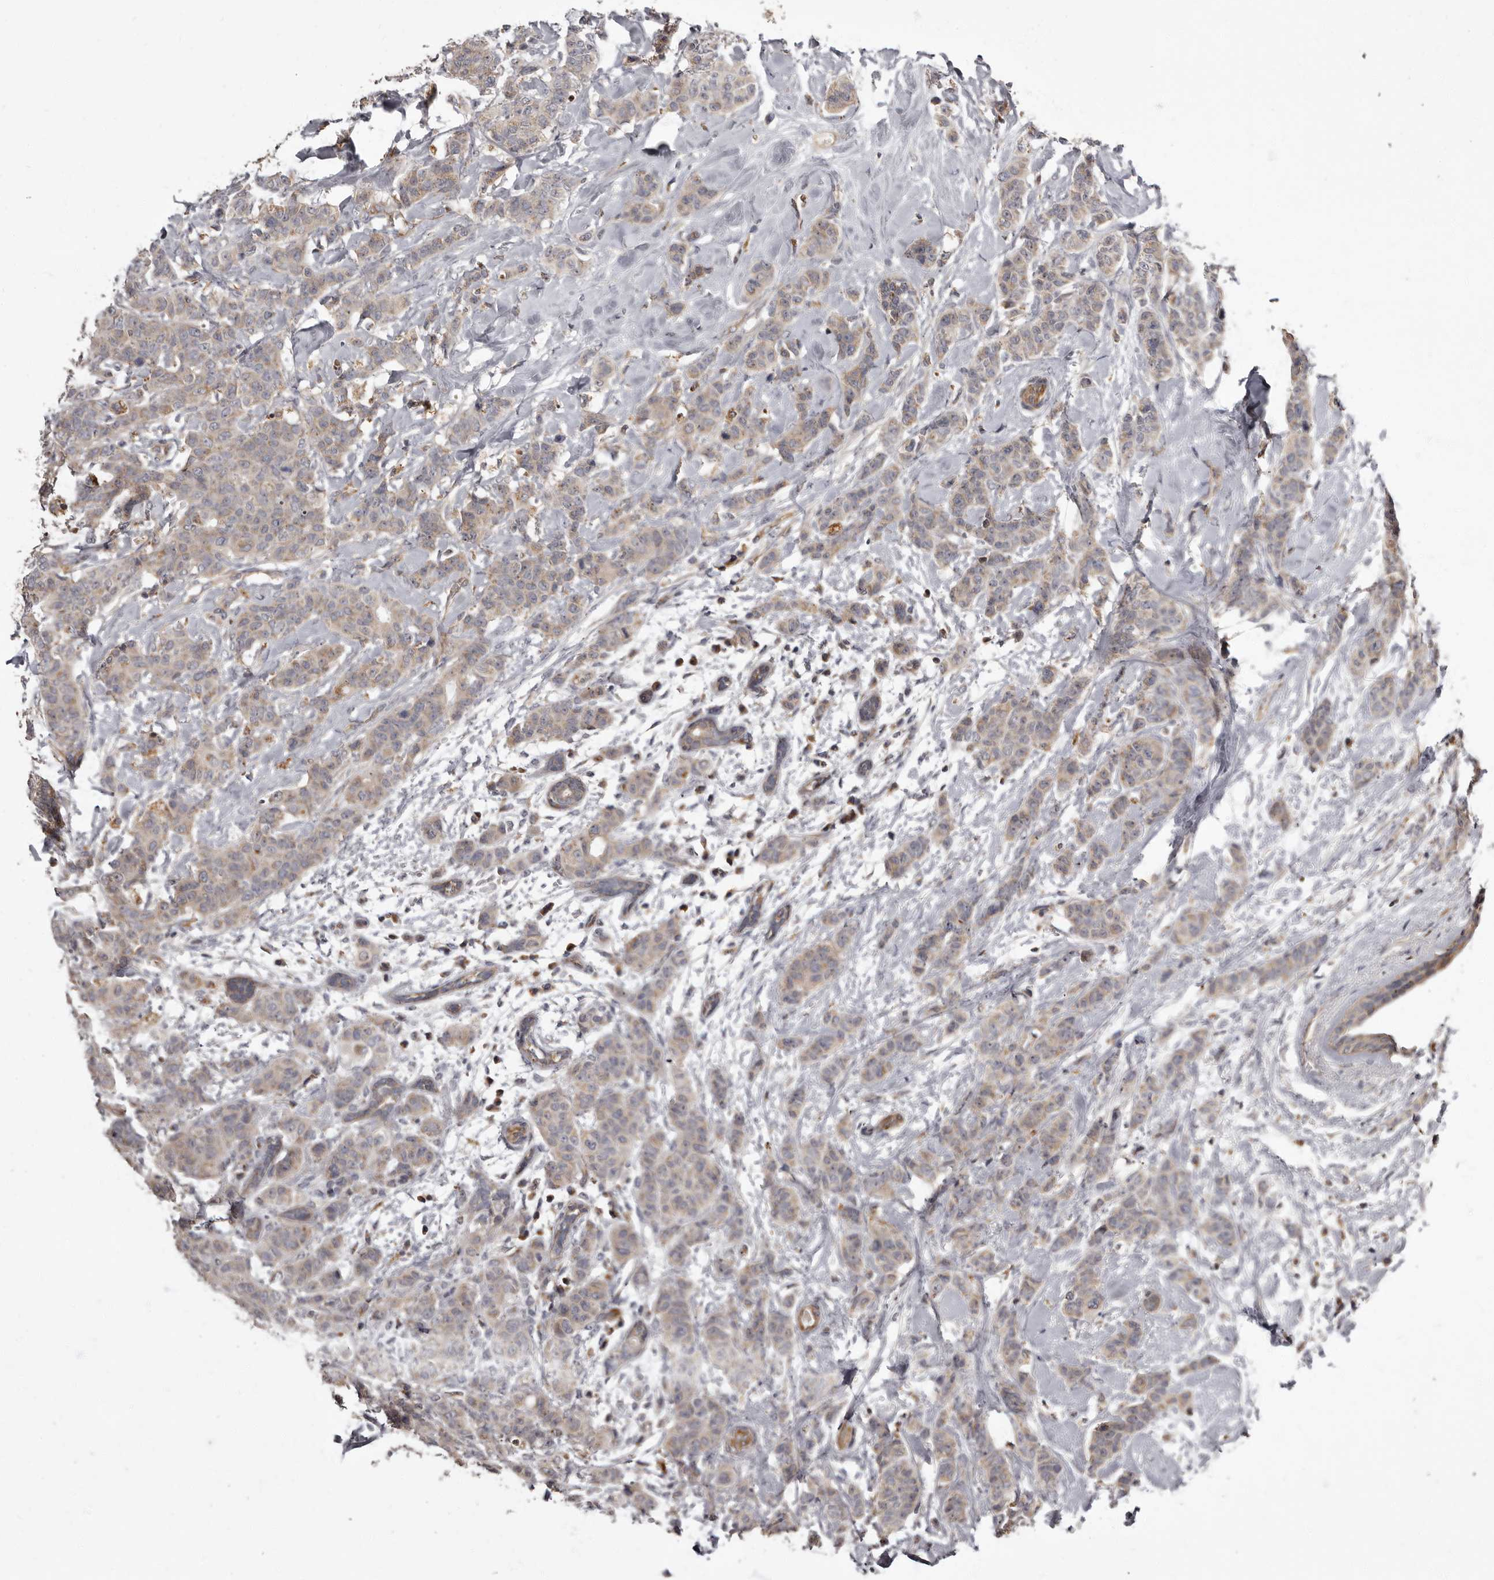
{"staining": {"intensity": "weak", "quantity": "25%-75%", "location": "cytoplasmic/membranous"}, "tissue": "breast cancer", "cell_type": "Tumor cells", "image_type": "cancer", "snomed": [{"axis": "morphology", "description": "Normal tissue, NOS"}, {"axis": "morphology", "description": "Duct carcinoma"}, {"axis": "topography", "description": "Breast"}], "caption": "The histopathology image displays staining of intraductal carcinoma (breast), revealing weak cytoplasmic/membranous protein staining (brown color) within tumor cells. Using DAB (3,3'-diaminobenzidine) (brown) and hematoxylin (blue) stains, captured at high magnification using brightfield microscopy.", "gene": "ADCY2", "patient": {"sex": "female", "age": 40}}